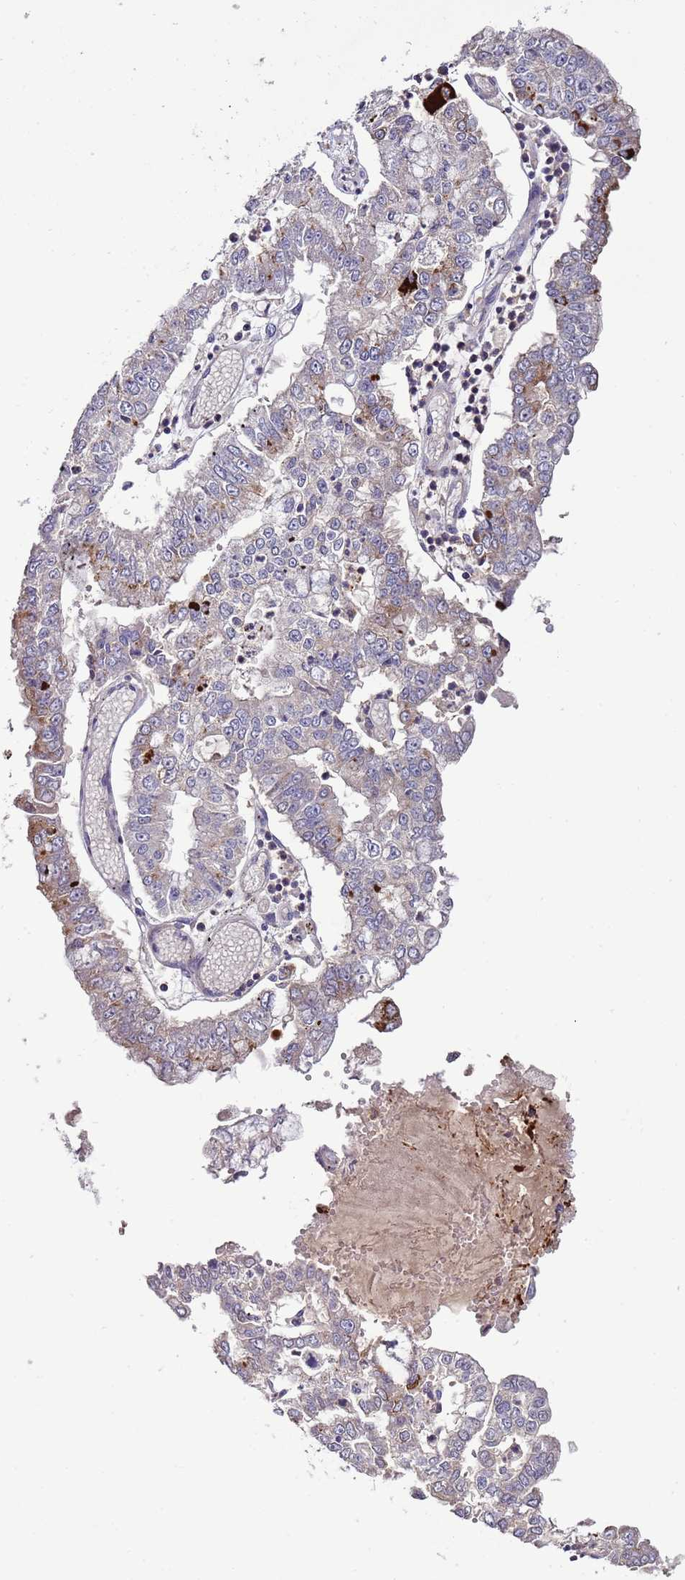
{"staining": {"intensity": "strong", "quantity": "<25%", "location": "cytoplasmic/membranous"}, "tissue": "stomach cancer", "cell_type": "Tumor cells", "image_type": "cancer", "snomed": [{"axis": "morphology", "description": "Adenocarcinoma, NOS"}, {"axis": "topography", "description": "Stomach"}], "caption": "Approximately <25% of tumor cells in stomach cancer demonstrate strong cytoplasmic/membranous protein expression as visualized by brown immunohistochemical staining.", "gene": "IGIP", "patient": {"sex": "male", "age": 76}}